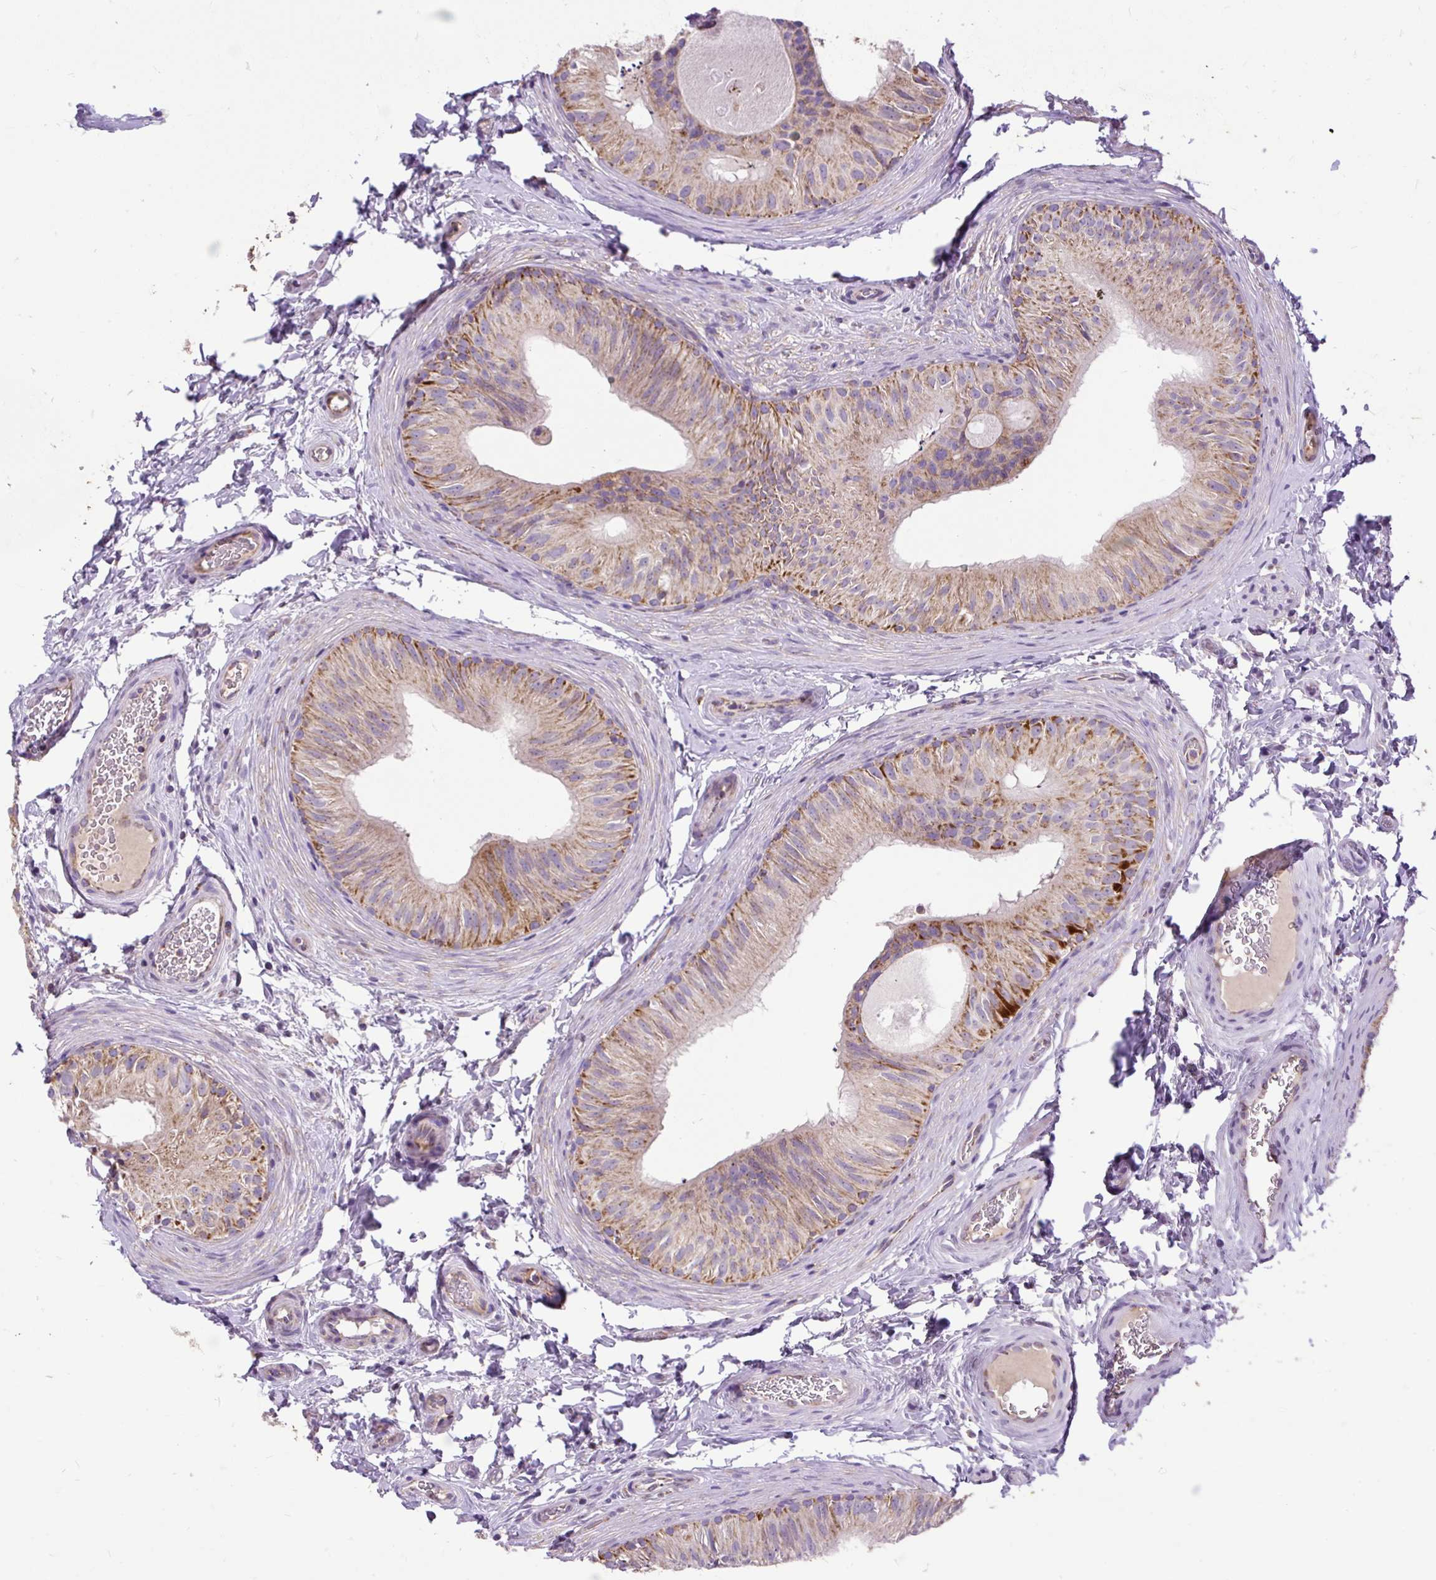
{"staining": {"intensity": "moderate", "quantity": "25%-75%", "location": "cytoplasmic/membranous"}, "tissue": "epididymis", "cell_type": "Glandular cells", "image_type": "normal", "snomed": [{"axis": "morphology", "description": "Normal tissue, NOS"}, {"axis": "topography", "description": "Epididymis"}], "caption": "Immunohistochemical staining of normal epididymis exhibits moderate cytoplasmic/membranous protein staining in approximately 25%-75% of glandular cells.", "gene": "TOMM40", "patient": {"sex": "male", "age": 24}}